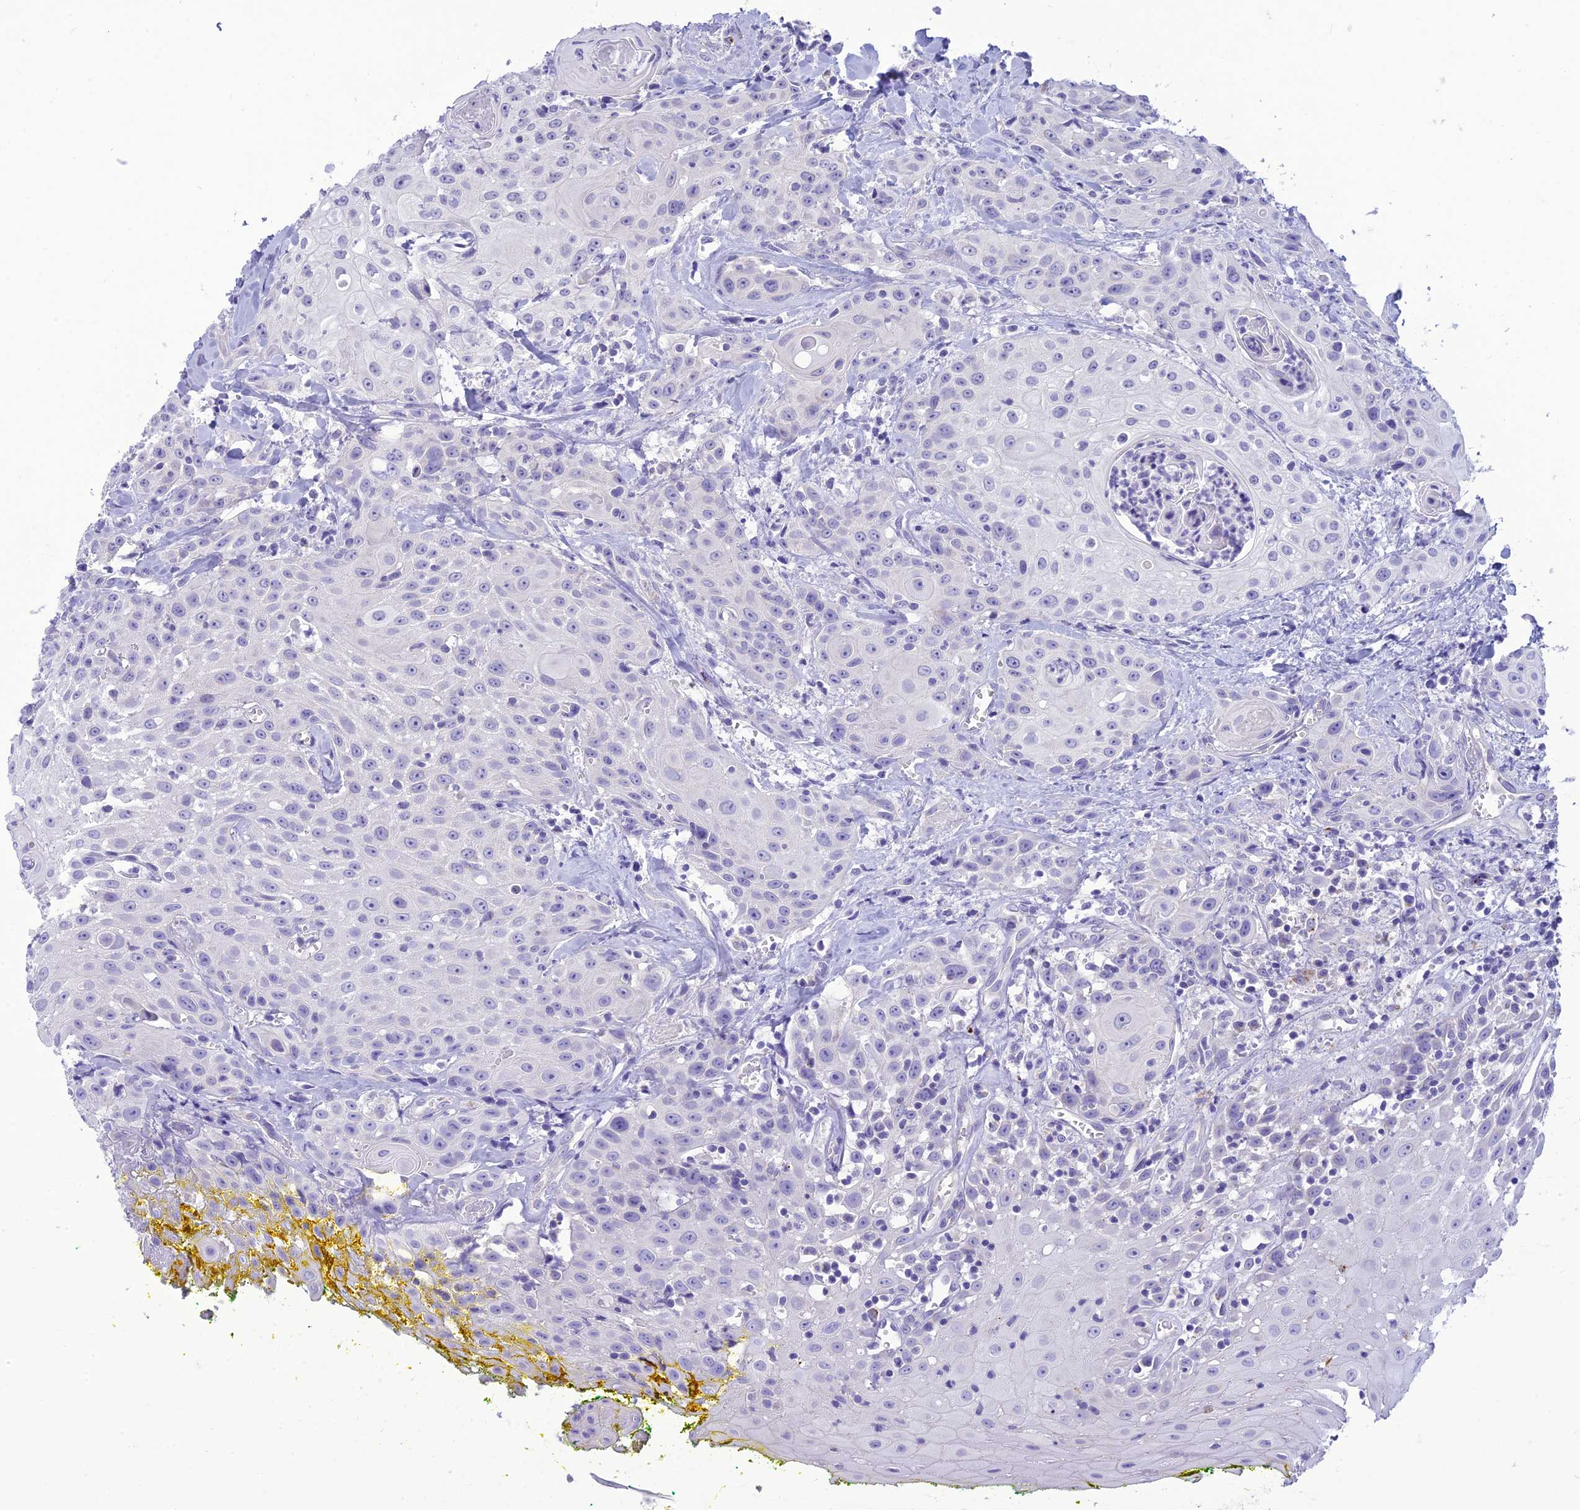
{"staining": {"intensity": "negative", "quantity": "none", "location": "none"}, "tissue": "head and neck cancer", "cell_type": "Tumor cells", "image_type": "cancer", "snomed": [{"axis": "morphology", "description": "Squamous cell carcinoma, NOS"}, {"axis": "topography", "description": "Oral tissue"}, {"axis": "topography", "description": "Head-Neck"}], "caption": "IHC histopathology image of head and neck cancer (squamous cell carcinoma) stained for a protein (brown), which shows no staining in tumor cells. The staining was performed using DAB to visualize the protein expression in brown, while the nuclei were stained in blue with hematoxylin (Magnification: 20x).", "gene": "DHDH", "patient": {"sex": "female", "age": 82}}